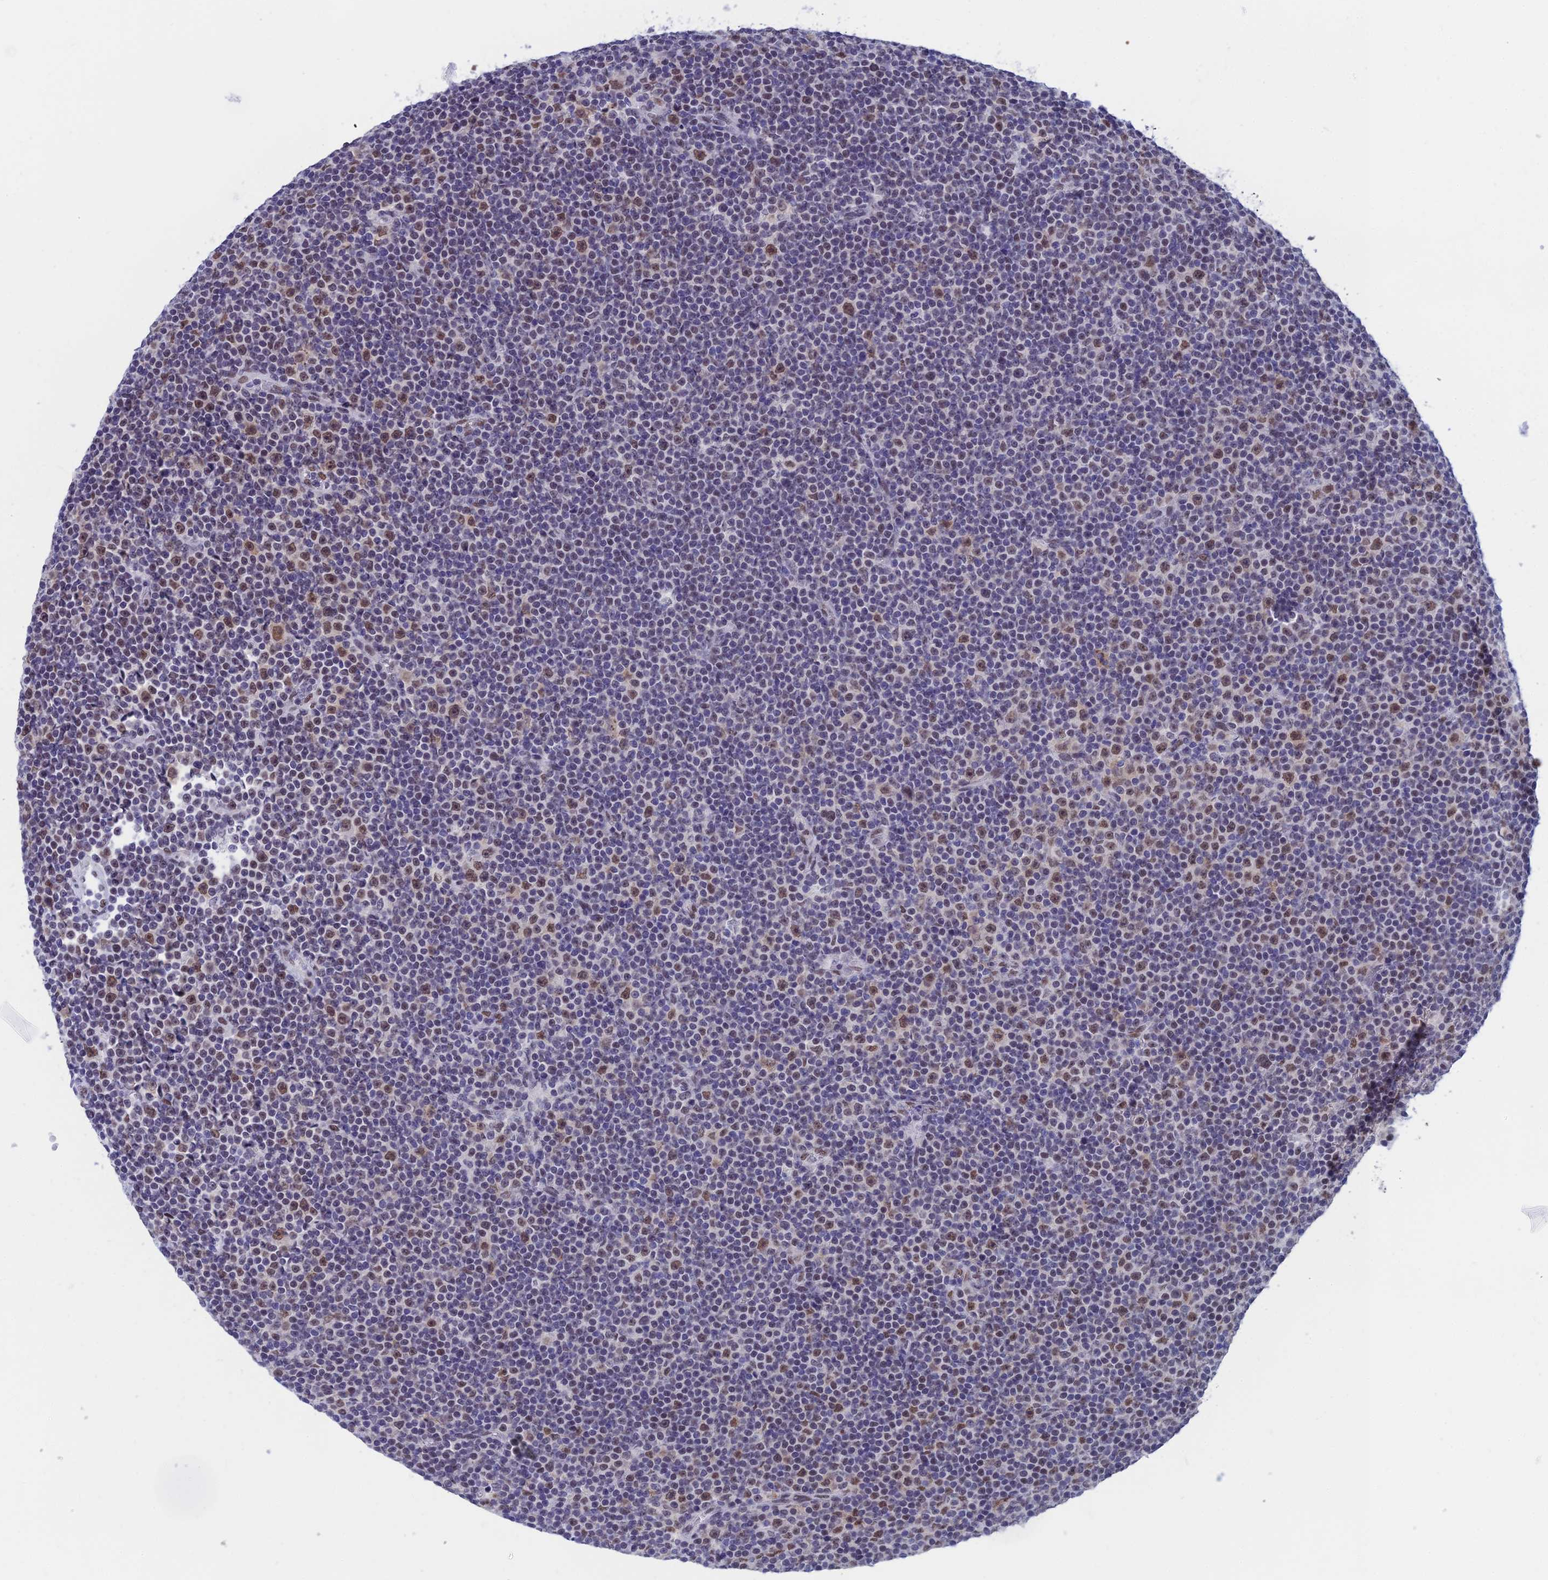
{"staining": {"intensity": "strong", "quantity": "<25%", "location": "nuclear"}, "tissue": "lymphoma", "cell_type": "Tumor cells", "image_type": "cancer", "snomed": [{"axis": "morphology", "description": "Malignant lymphoma, non-Hodgkin's type, Low grade"}, {"axis": "topography", "description": "Lymph node"}], "caption": "Lymphoma was stained to show a protein in brown. There is medium levels of strong nuclear expression in about <25% of tumor cells.", "gene": "NABP2", "patient": {"sex": "female", "age": 67}}